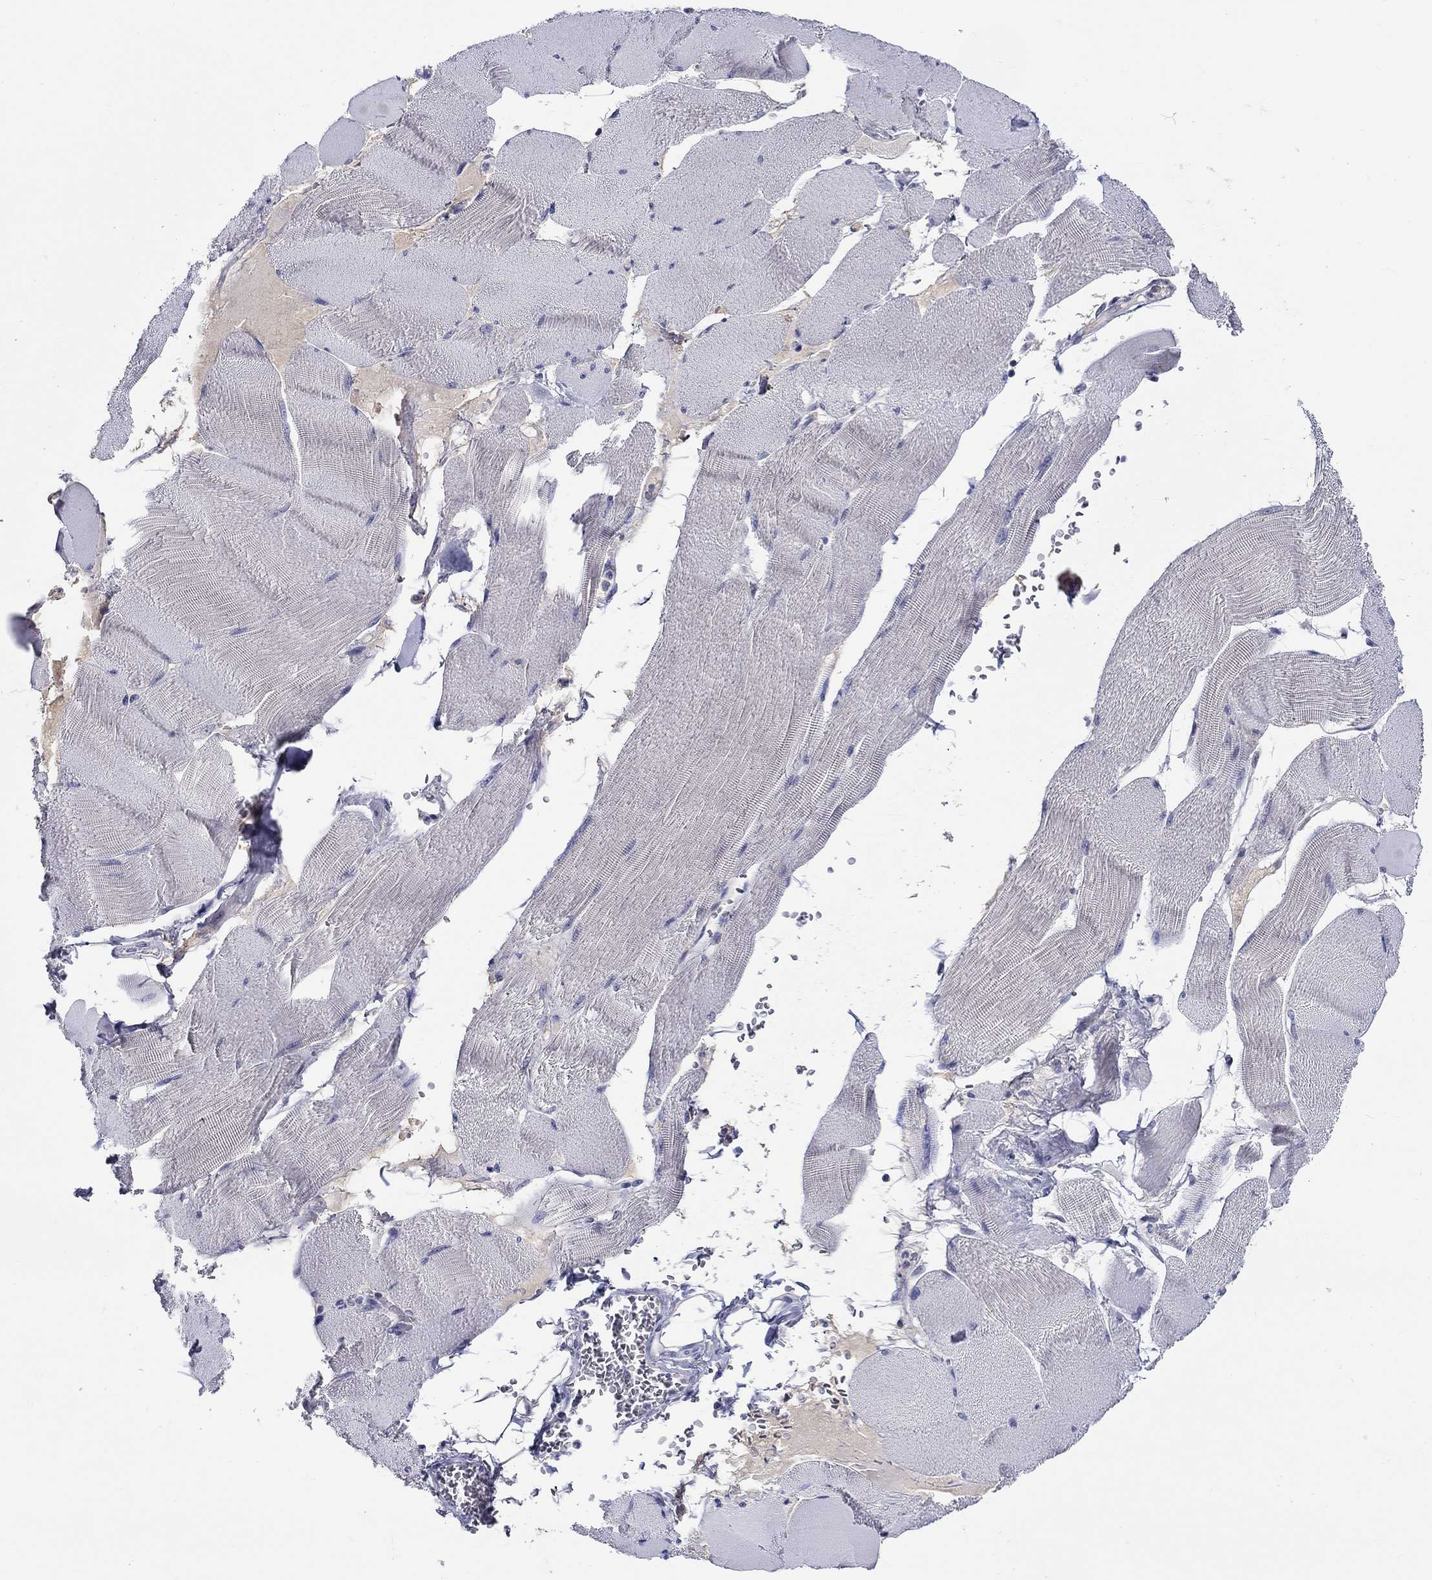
{"staining": {"intensity": "negative", "quantity": "none", "location": "none"}, "tissue": "skeletal muscle", "cell_type": "Myocytes", "image_type": "normal", "snomed": [{"axis": "morphology", "description": "Normal tissue, NOS"}, {"axis": "topography", "description": "Skeletal muscle"}], "caption": "IHC of unremarkable skeletal muscle demonstrates no expression in myocytes.", "gene": "SLC30A3", "patient": {"sex": "male", "age": 56}}